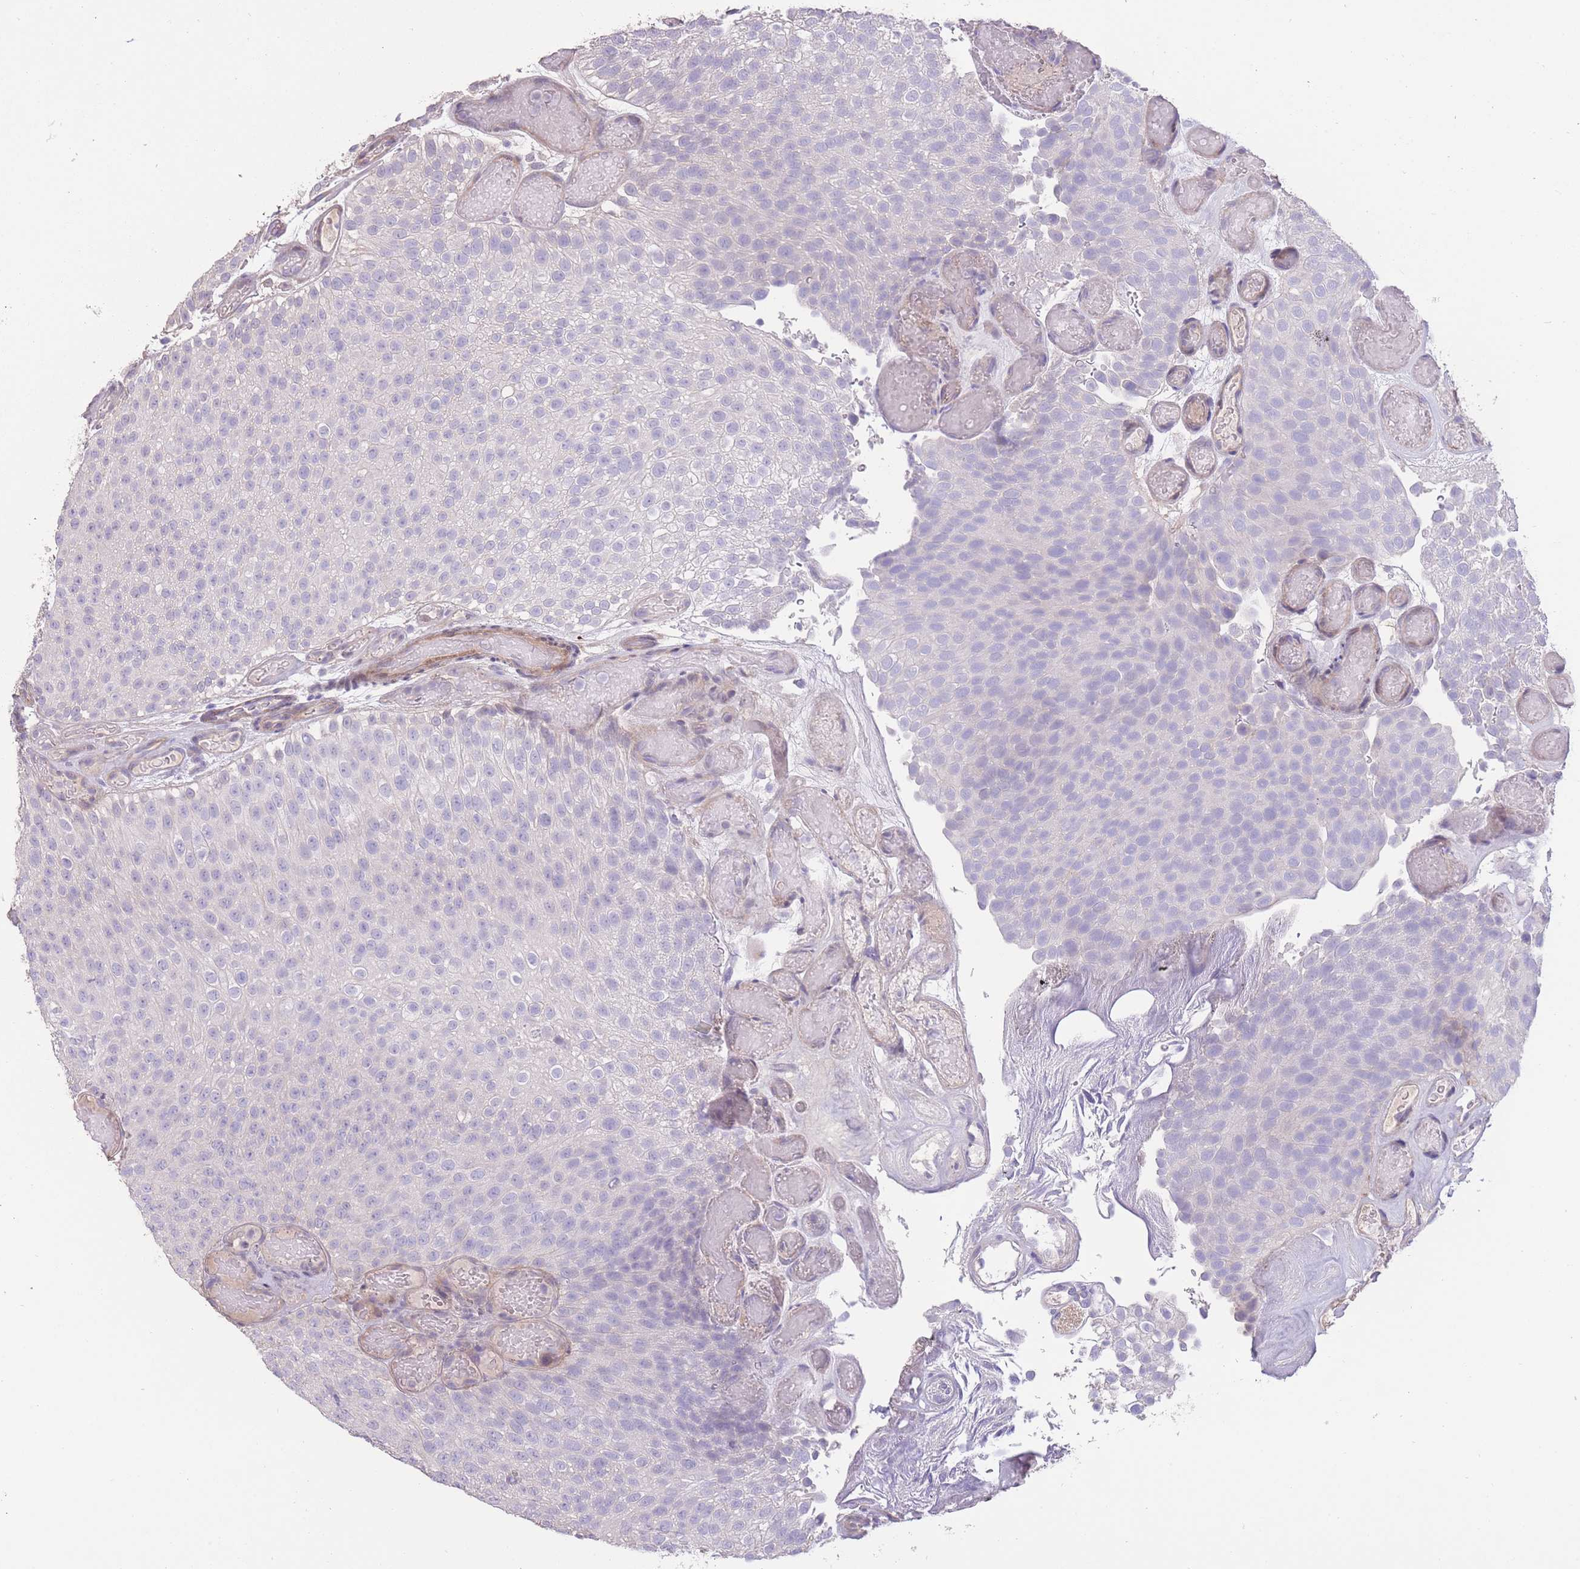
{"staining": {"intensity": "negative", "quantity": "none", "location": "none"}, "tissue": "urothelial cancer", "cell_type": "Tumor cells", "image_type": "cancer", "snomed": [{"axis": "morphology", "description": "Urothelial carcinoma, Low grade"}, {"axis": "topography", "description": "Urinary bladder"}], "caption": "A high-resolution histopathology image shows IHC staining of urothelial carcinoma (low-grade), which exhibits no significant positivity in tumor cells. The staining was performed using DAB (3,3'-diaminobenzidine) to visualize the protein expression in brown, while the nuclei were stained in blue with hematoxylin (Magnification: 20x).", "gene": "RSPH10B", "patient": {"sex": "male", "age": 78}}